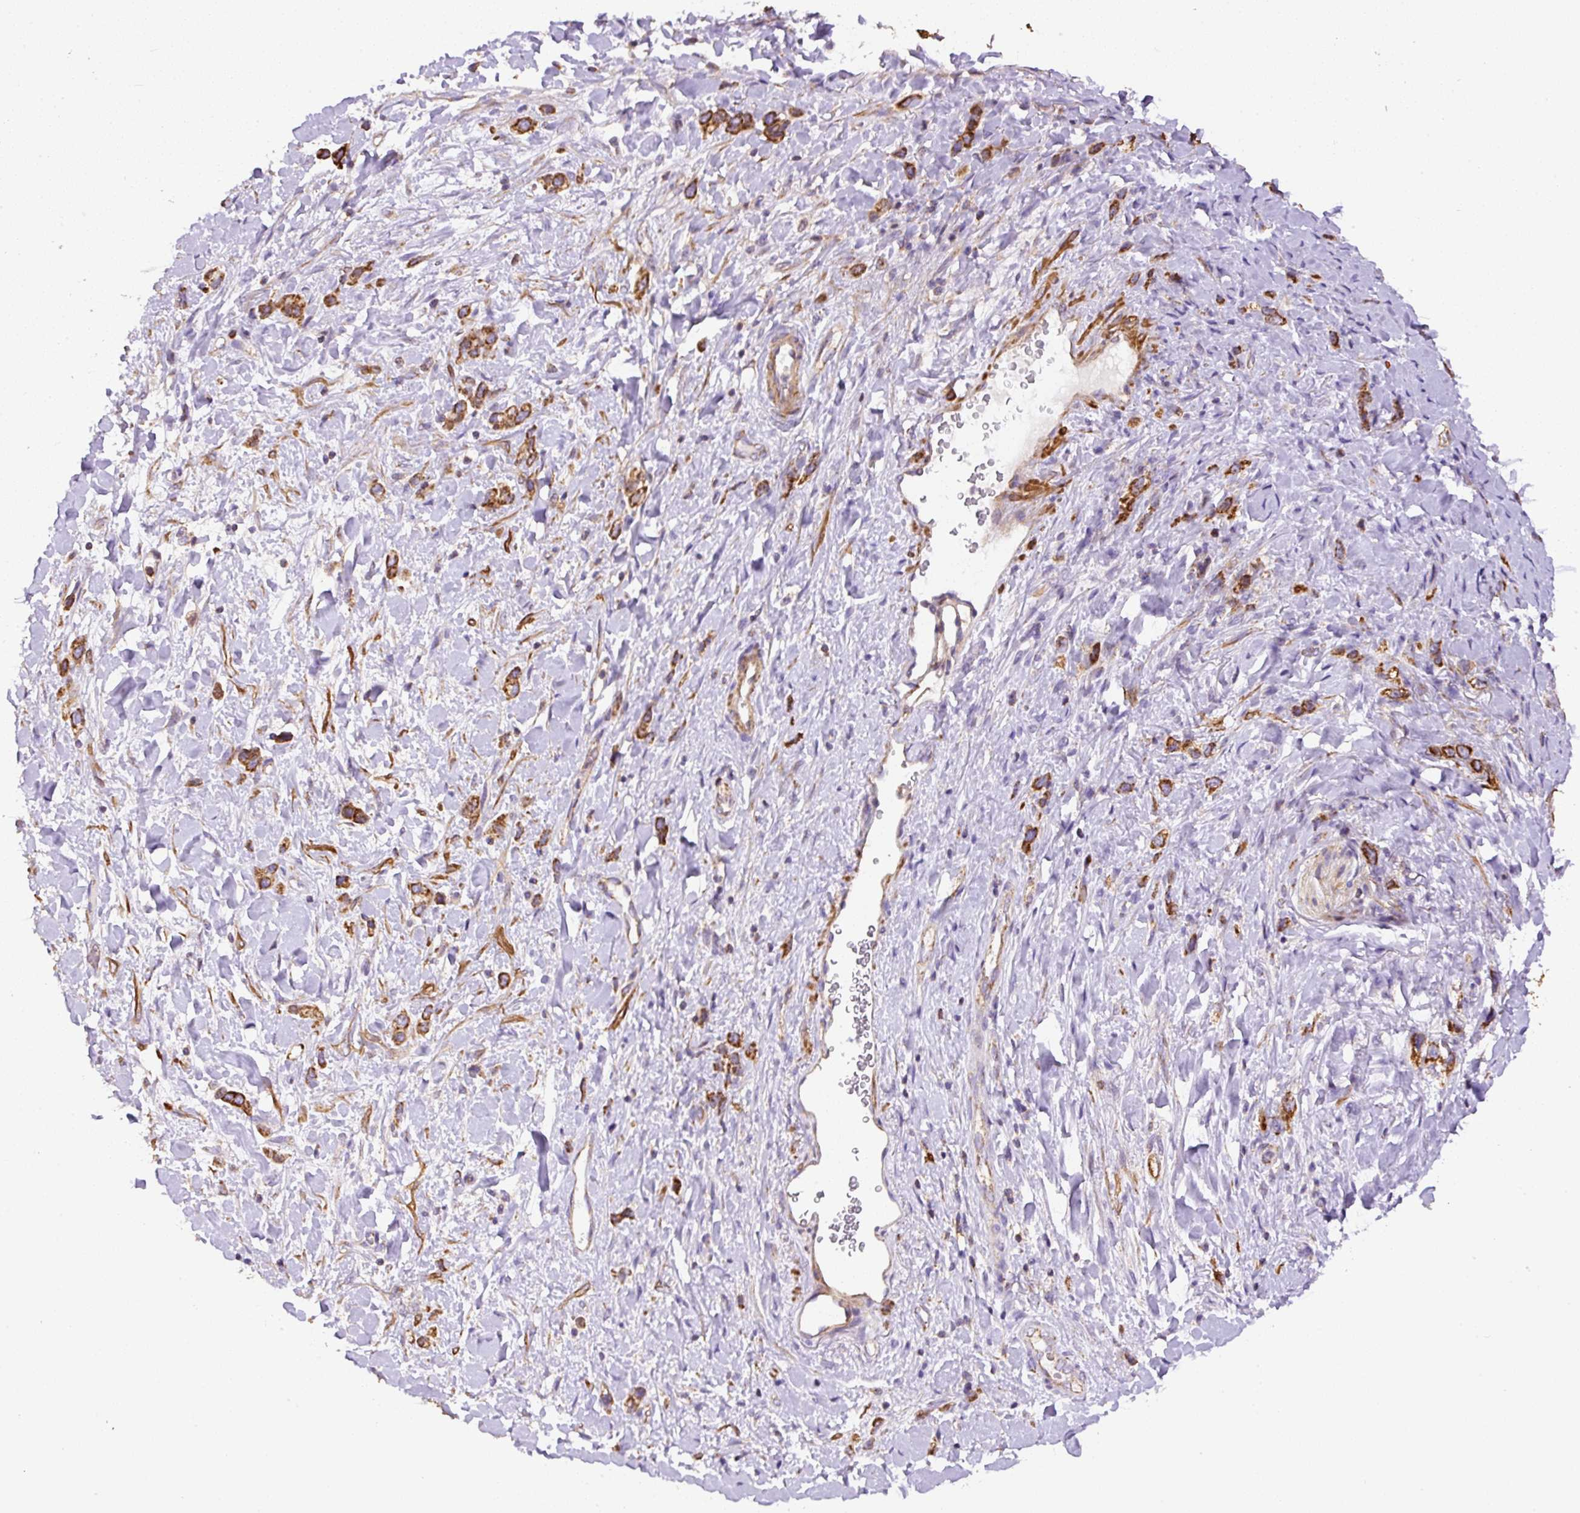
{"staining": {"intensity": "strong", "quantity": ">75%", "location": "cytoplasmic/membranous"}, "tissue": "stomach cancer", "cell_type": "Tumor cells", "image_type": "cancer", "snomed": [{"axis": "morphology", "description": "Adenocarcinoma, NOS"}, {"axis": "topography", "description": "Stomach"}], "caption": "A photomicrograph of human stomach cancer (adenocarcinoma) stained for a protein shows strong cytoplasmic/membranous brown staining in tumor cells. The staining is performed using DAB (3,3'-diaminobenzidine) brown chromogen to label protein expression. The nuclei are counter-stained blue using hematoxylin.", "gene": "NDUFAF2", "patient": {"sex": "female", "age": 65}}